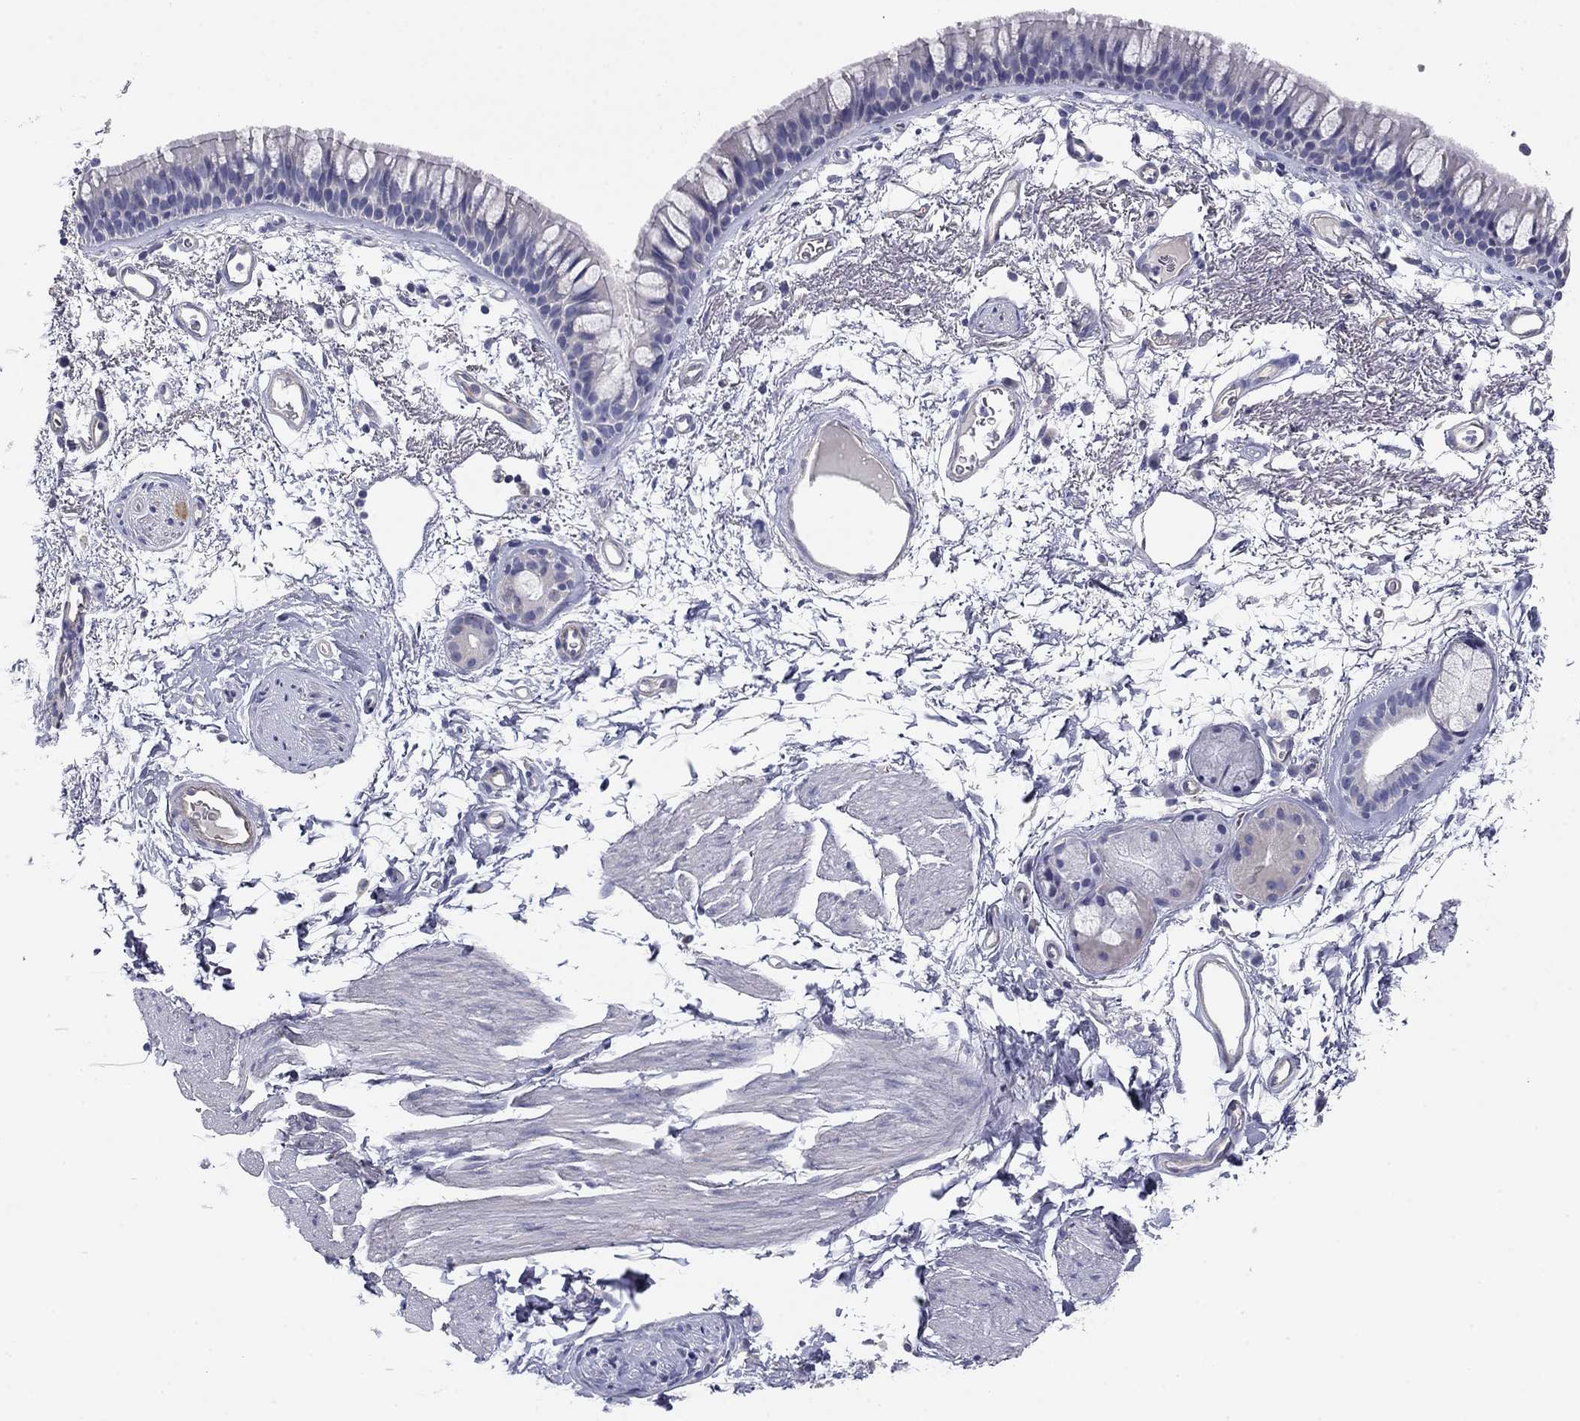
{"staining": {"intensity": "negative", "quantity": "none", "location": "none"}, "tissue": "bronchus", "cell_type": "Respiratory epithelial cells", "image_type": "normal", "snomed": [{"axis": "morphology", "description": "Normal tissue, NOS"}, {"axis": "topography", "description": "Cartilage tissue"}, {"axis": "topography", "description": "Bronchus"}], "caption": "A micrograph of human bronchus is negative for staining in respiratory epithelial cells. (Brightfield microscopy of DAB (3,3'-diaminobenzidine) immunohistochemistry (IHC) at high magnification).", "gene": "SEPTIN3", "patient": {"sex": "male", "age": 66}}